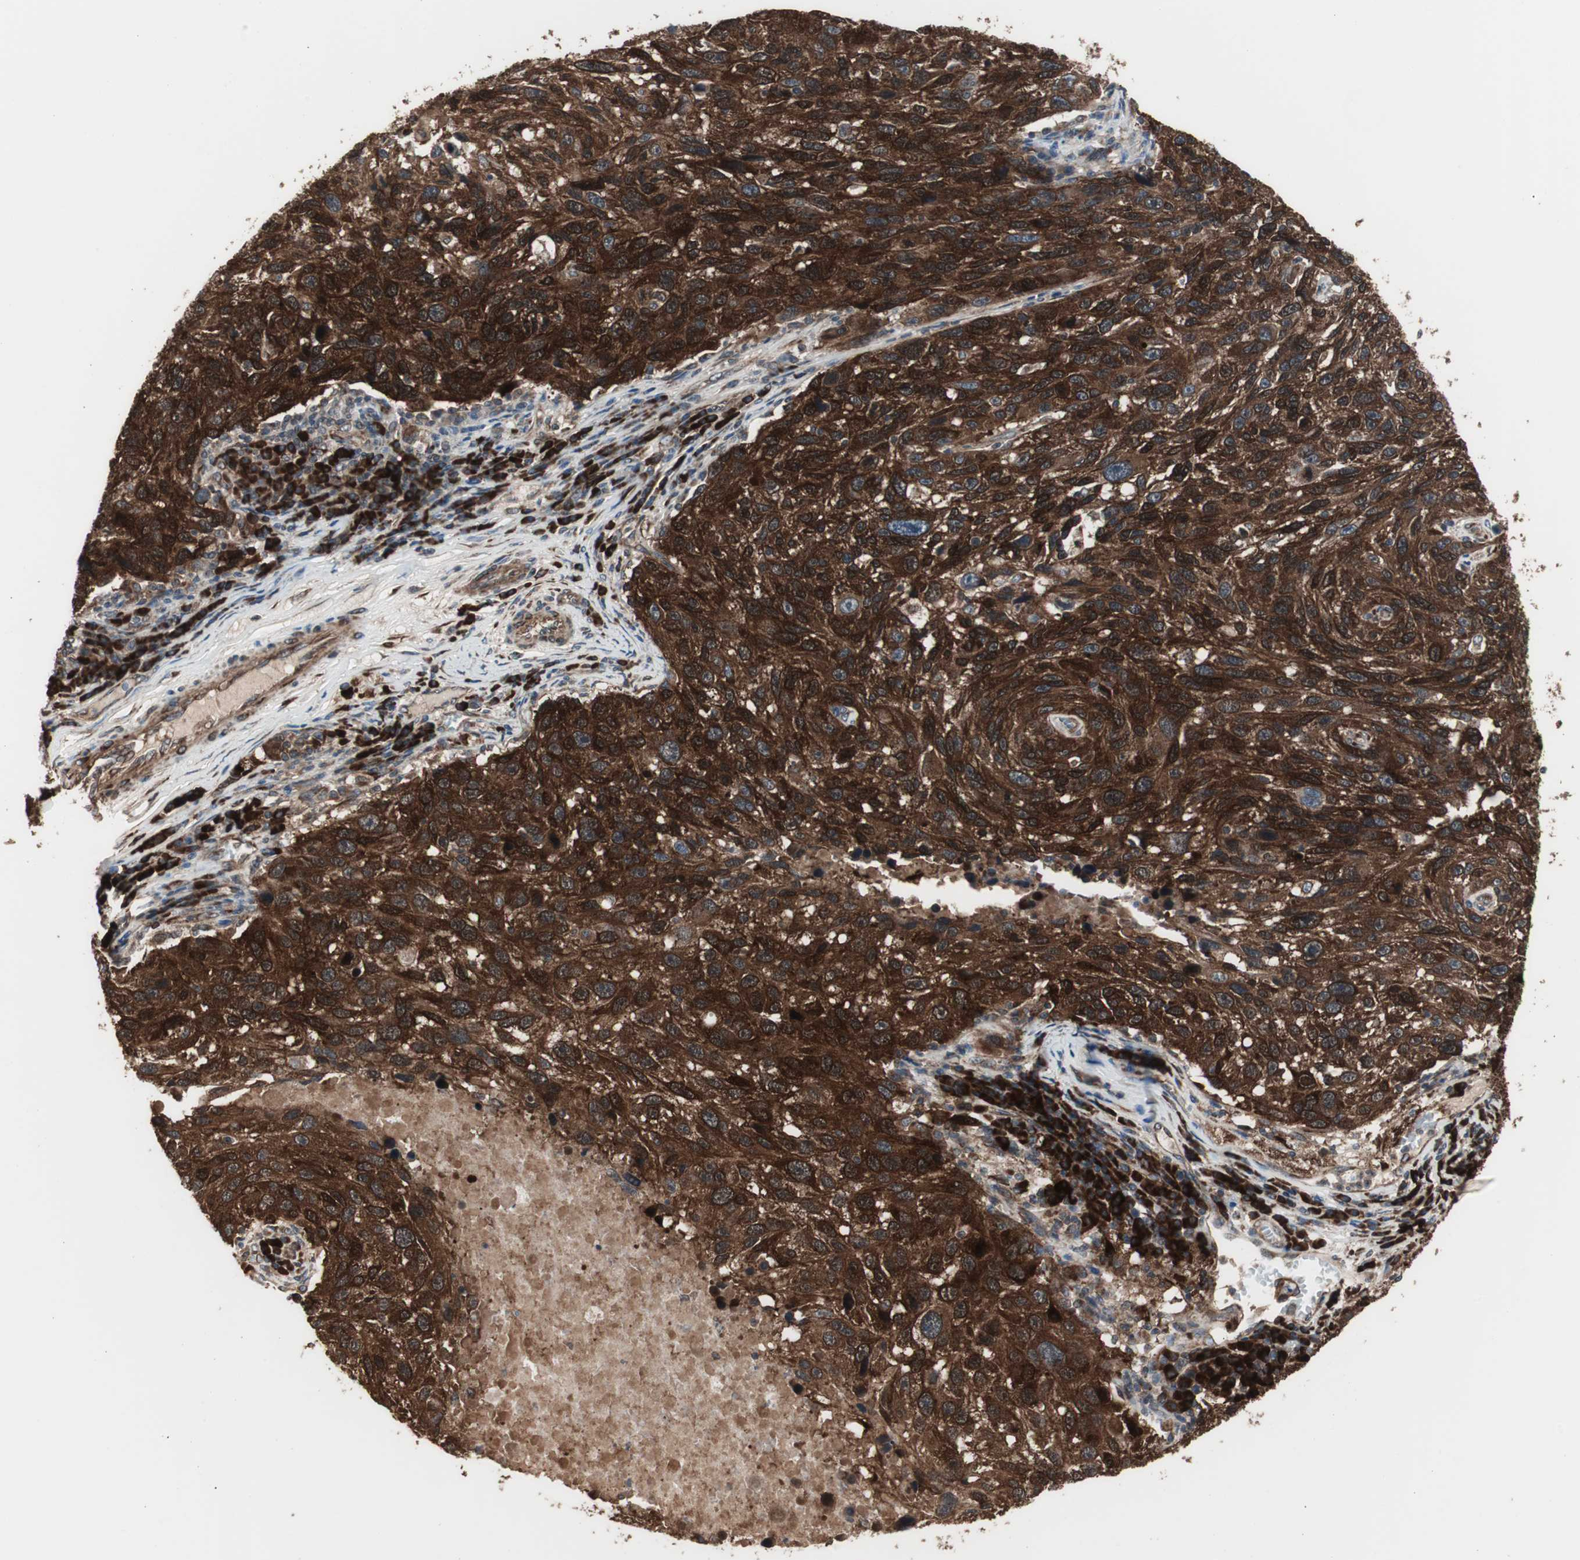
{"staining": {"intensity": "strong", "quantity": ">75%", "location": "cytoplasmic/membranous"}, "tissue": "melanoma", "cell_type": "Tumor cells", "image_type": "cancer", "snomed": [{"axis": "morphology", "description": "Malignant melanoma, NOS"}, {"axis": "topography", "description": "Skin"}], "caption": "IHC image of neoplastic tissue: malignant melanoma stained using IHC demonstrates high levels of strong protein expression localized specifically in the cytoplasmic/membranous of tumor cells, appearing as a cytoplasmic/membranous brown color.", "gene": "LZTS1", "patient": {"sex": "male", "age": 53}}